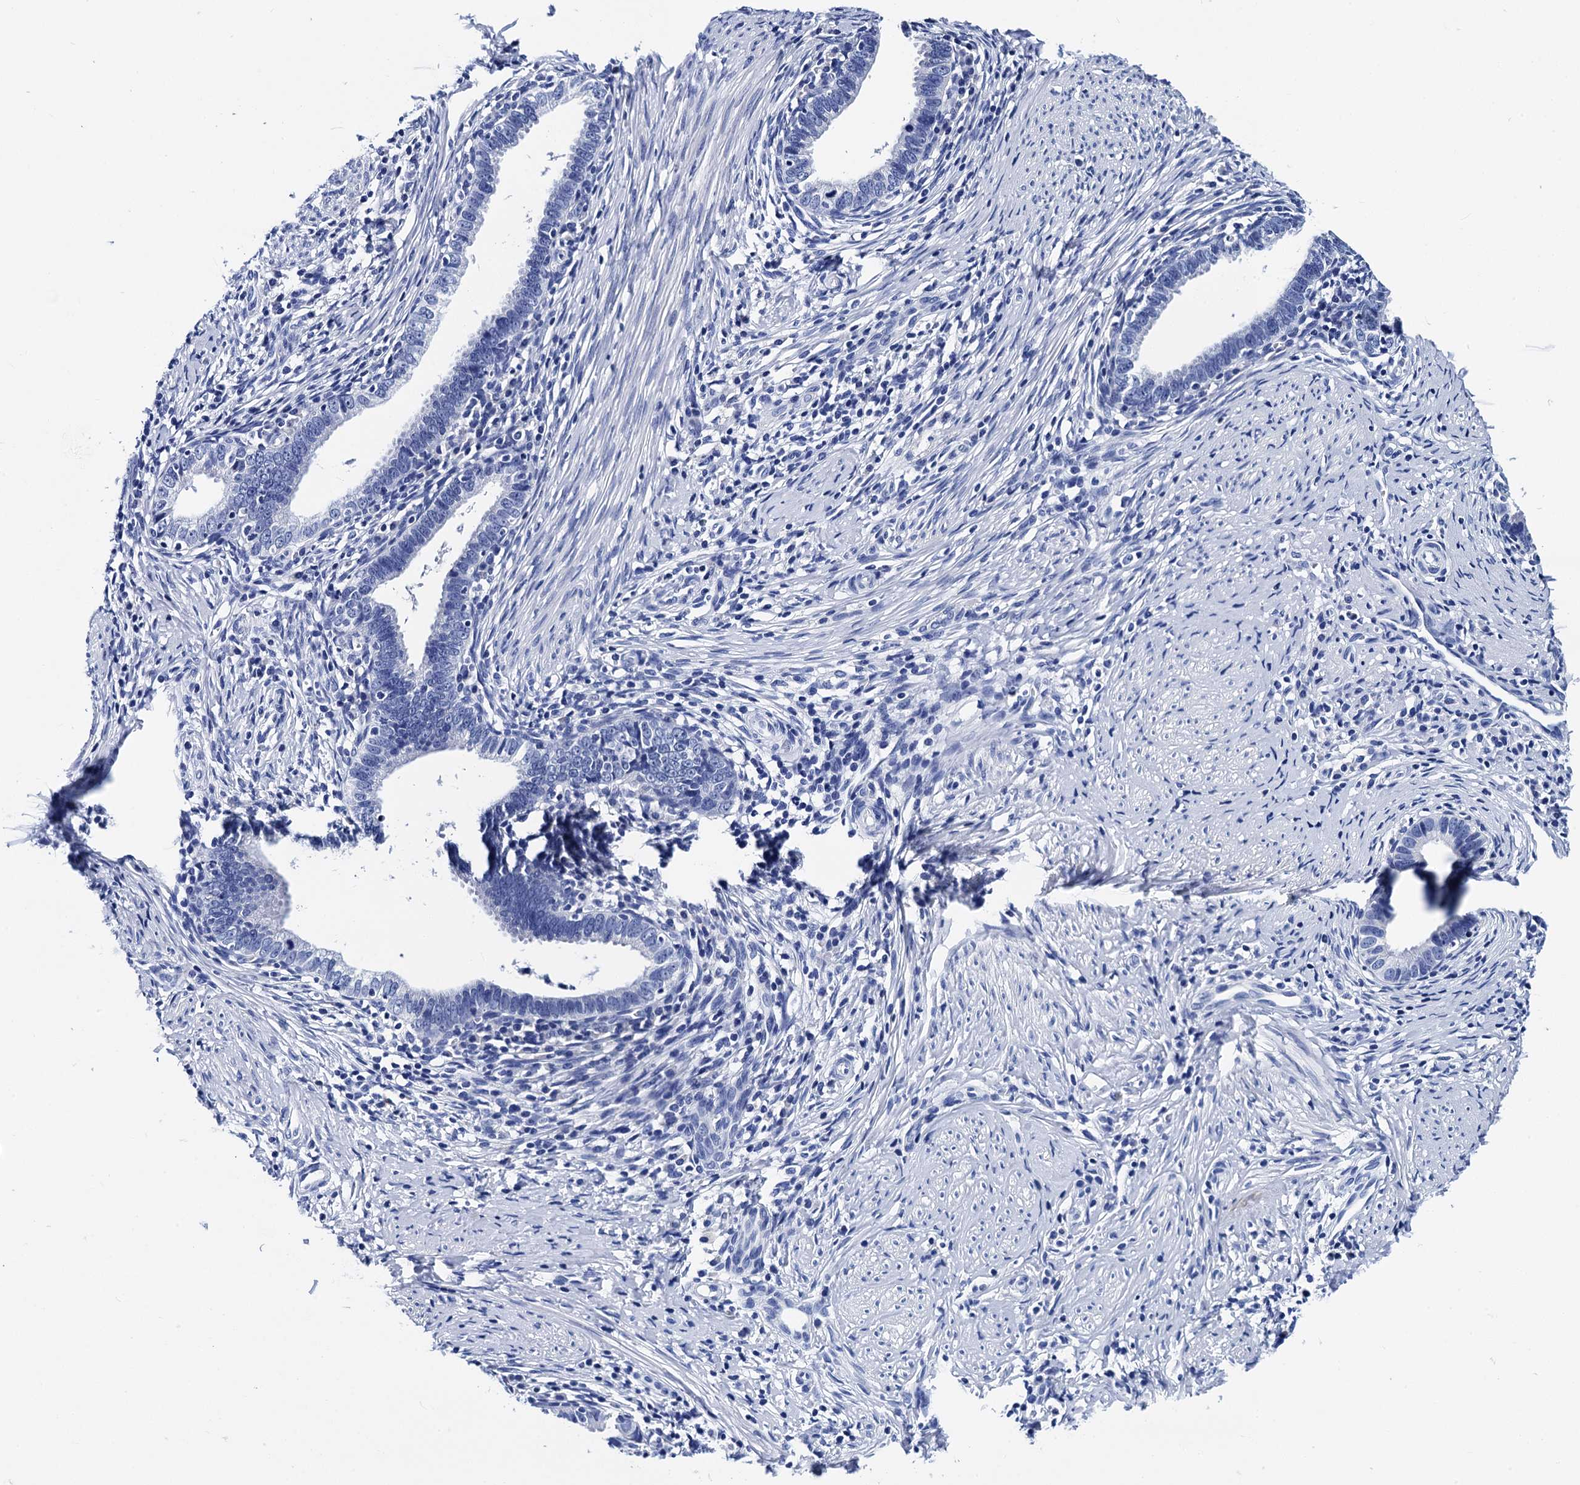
{"staining": {"intensity": "negative", "quantity": "none", "location": "none"}, "tissue": "cervical cancer", "cell_type": "Tumor cells", "image_type": "cancer", "snomed": [{"axis": "morphology", "description": "Adenocarcinoma, NOS"}, {"axis": "topography", "description": "Cervix"}], "caption": "Histopathology image shows no significant protein positivity in tumor cells of cervical cancer. Nuclei are stained in blue.", "gene": "MYBPC3", "patient": {"sex": "female", "age": 36}}